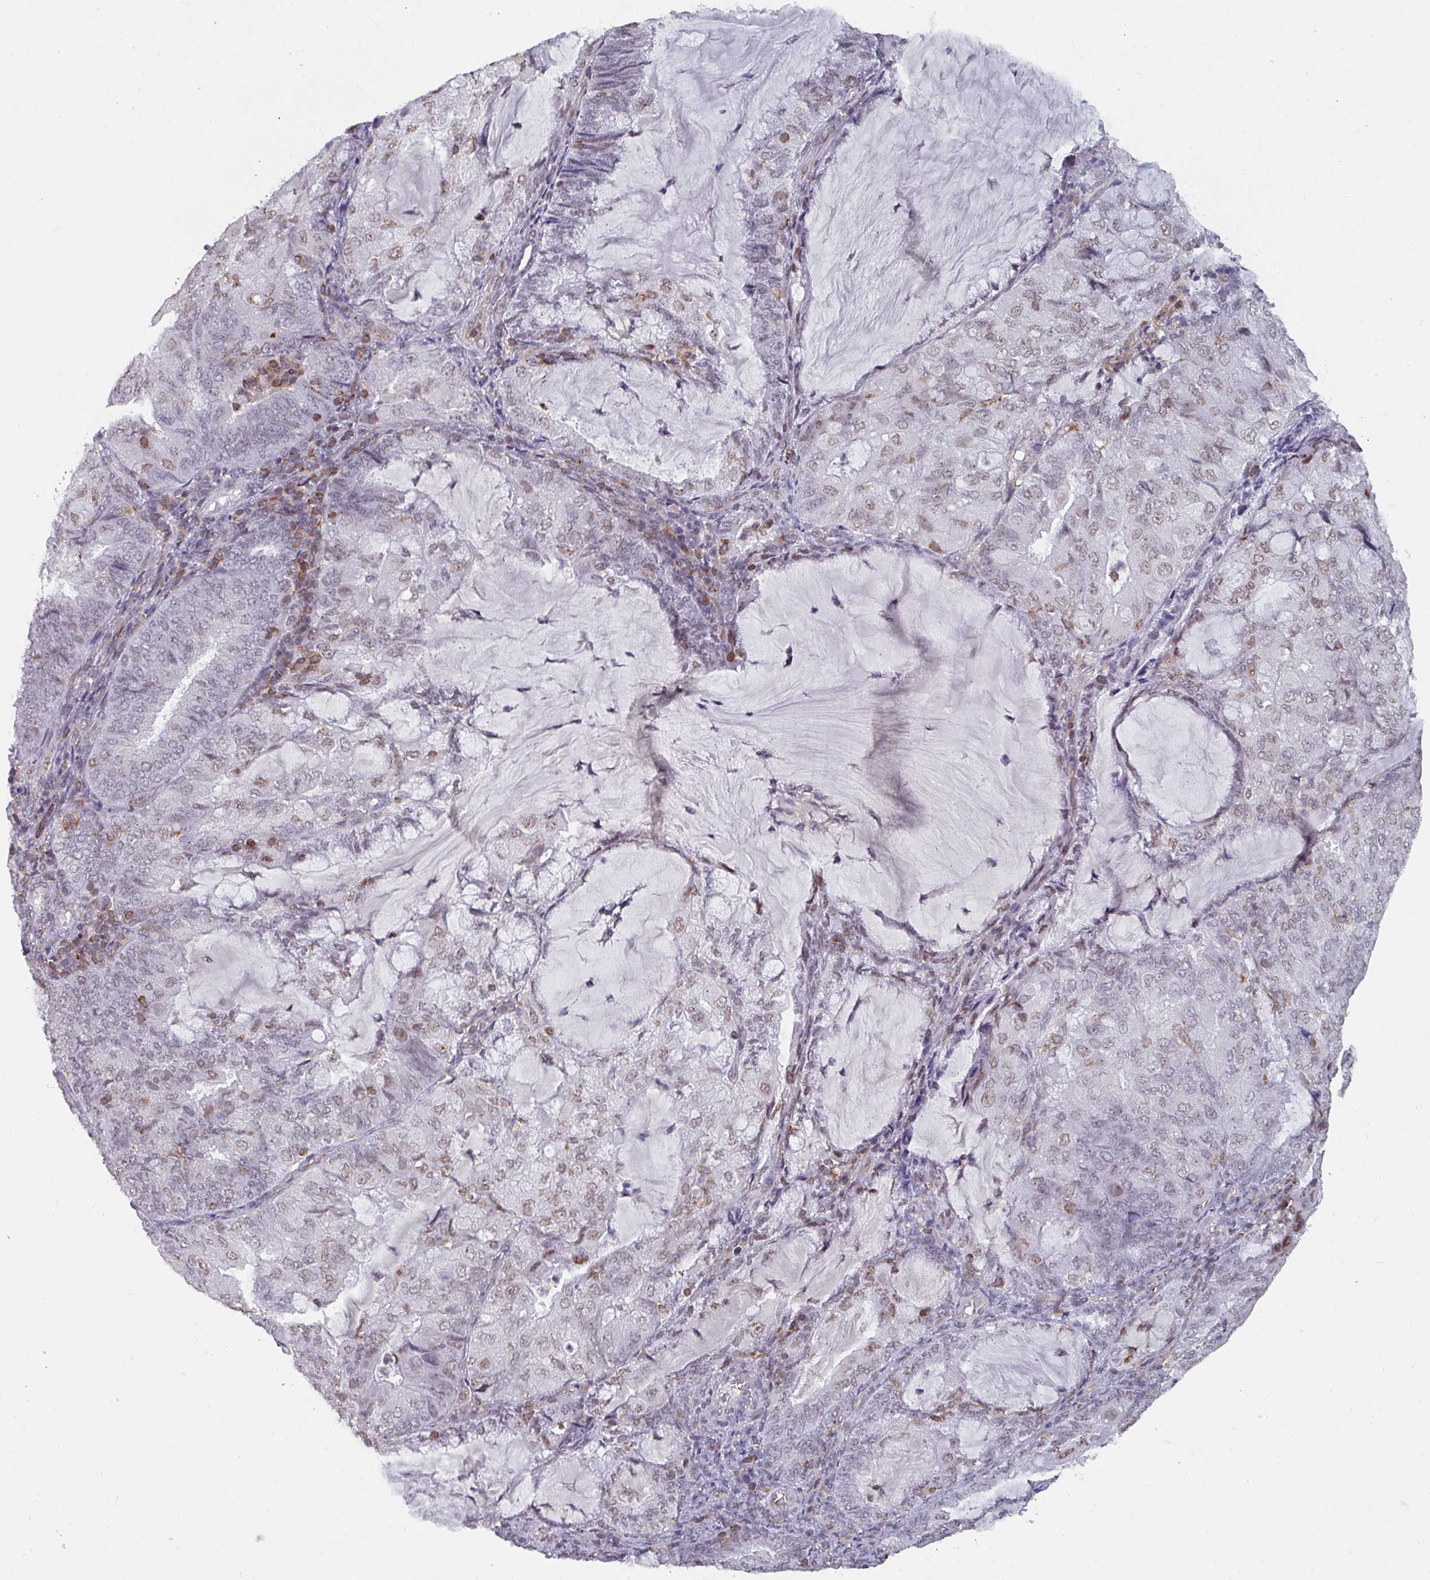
{"staining": {"intensity": "weak", "quantity": "25%-75%", "location": "nuclear"}, "tissue": "endometrial cancer", "cell_type": "Tumor cells", "image_type": "cancer", "snomed": [{"axis": "morphology", "description": "Adenocarcinoma, NOS"}, {"axis": "topography", "description": "Endometrium"}], "caption": "DAB immunohistochemical staining of endometrial cancer reveals weak nuclear protein expression in about 25%-75% of tumor cells. (IHC, brightfield microscopy, high magnification).", "gene": "RASAL3", "patient": {"sex": "female", "age": 81}}